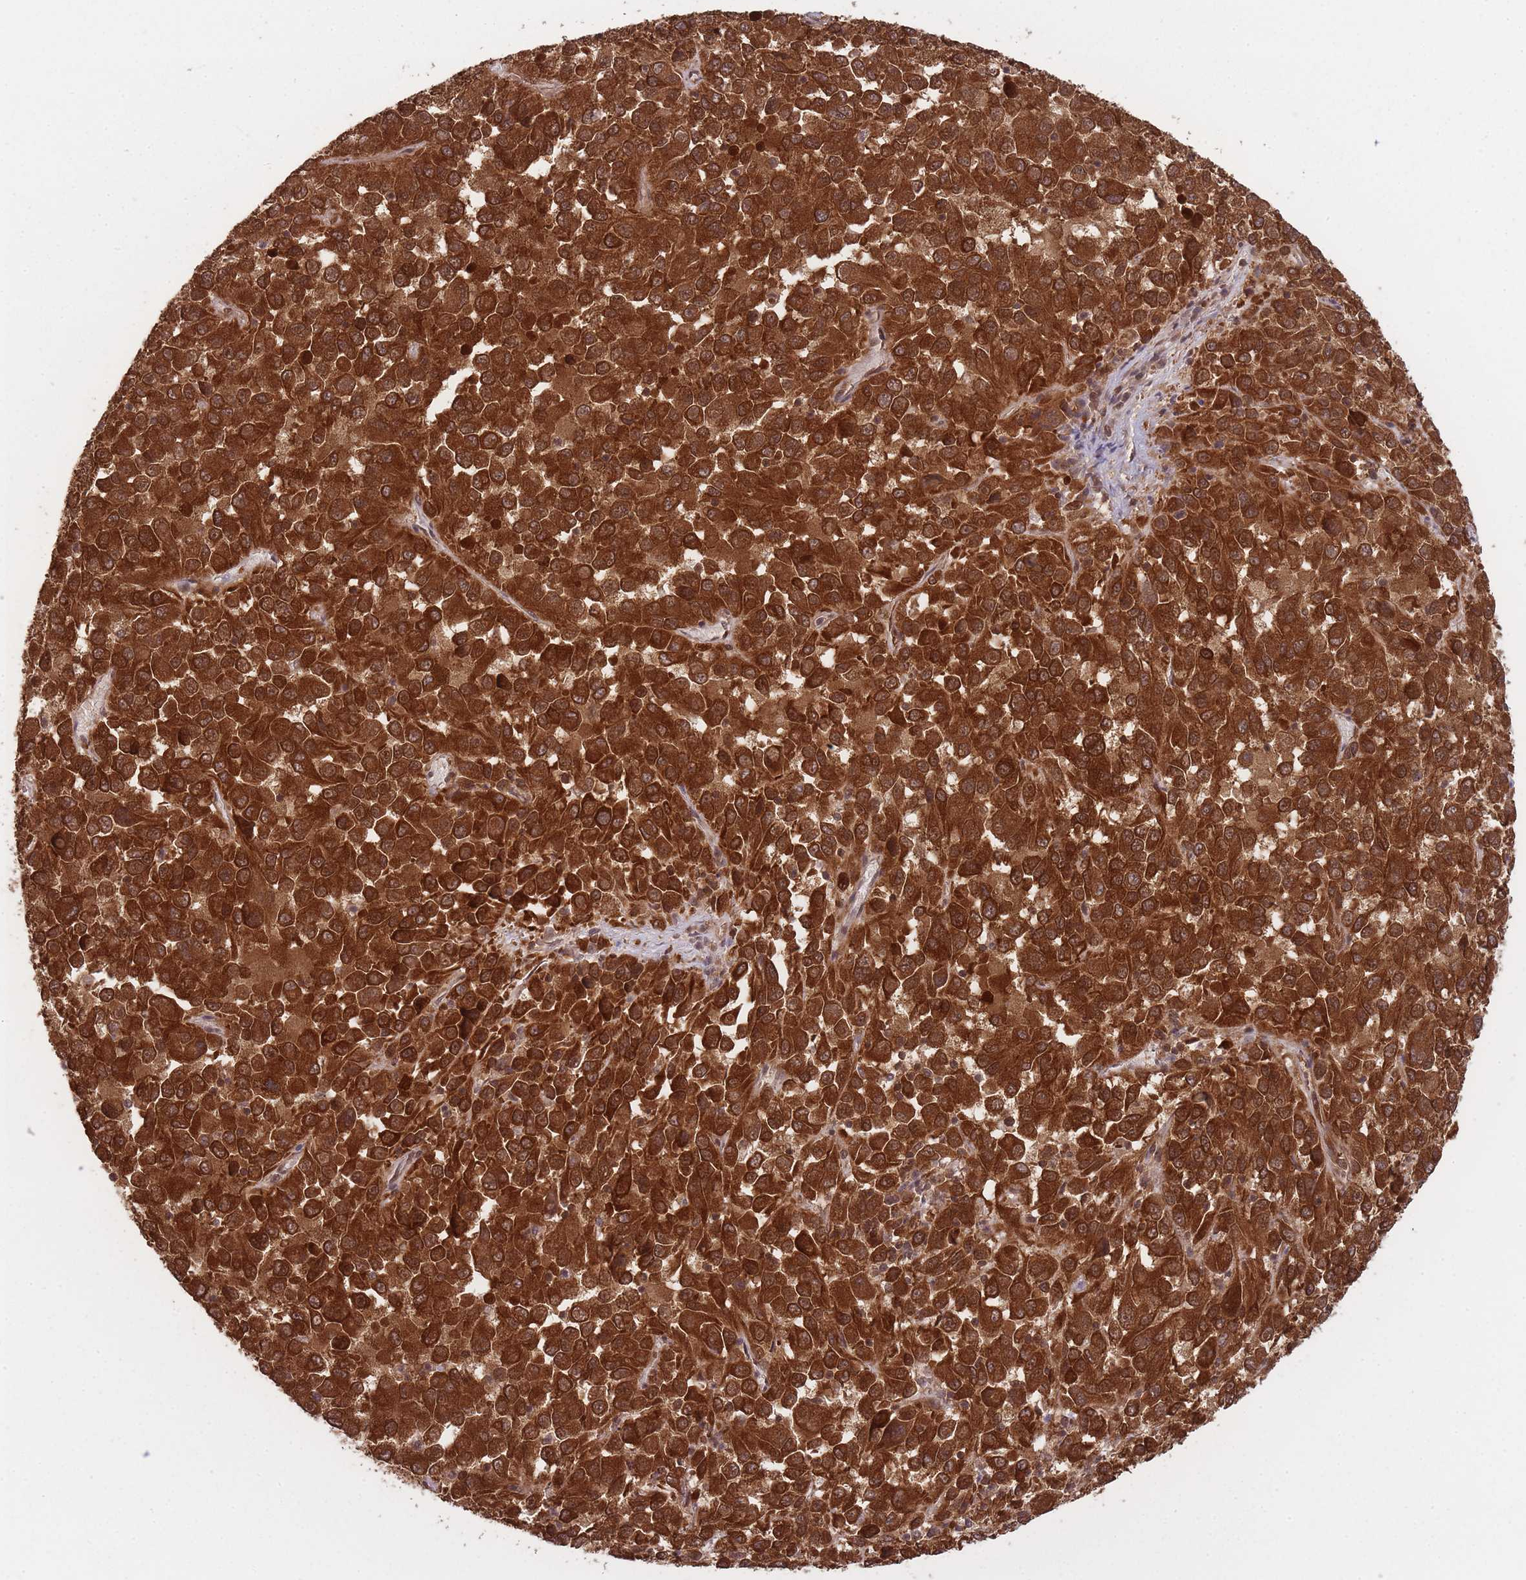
{"staining": {"intensity": "strong", "quantity": ">75%", "location": "cytoplasmic/membranous"}, "tissue": "melanoma", "cell_type": "Tumor cells", "image_type": "cancer", "snomed": [{"axis": "morphology", "description": "Malignant melanoma, Metastatic site"}, {"axis": "topography", "description": "Lung"}], "caption": "Melanoma stained for a protein (brown) exhibits strong cytoplasmic/membranous positive positivity in about >75% of tumor cells.", "gene": "PPP6R3", "patient": {"sex": "male", "age": 64}}